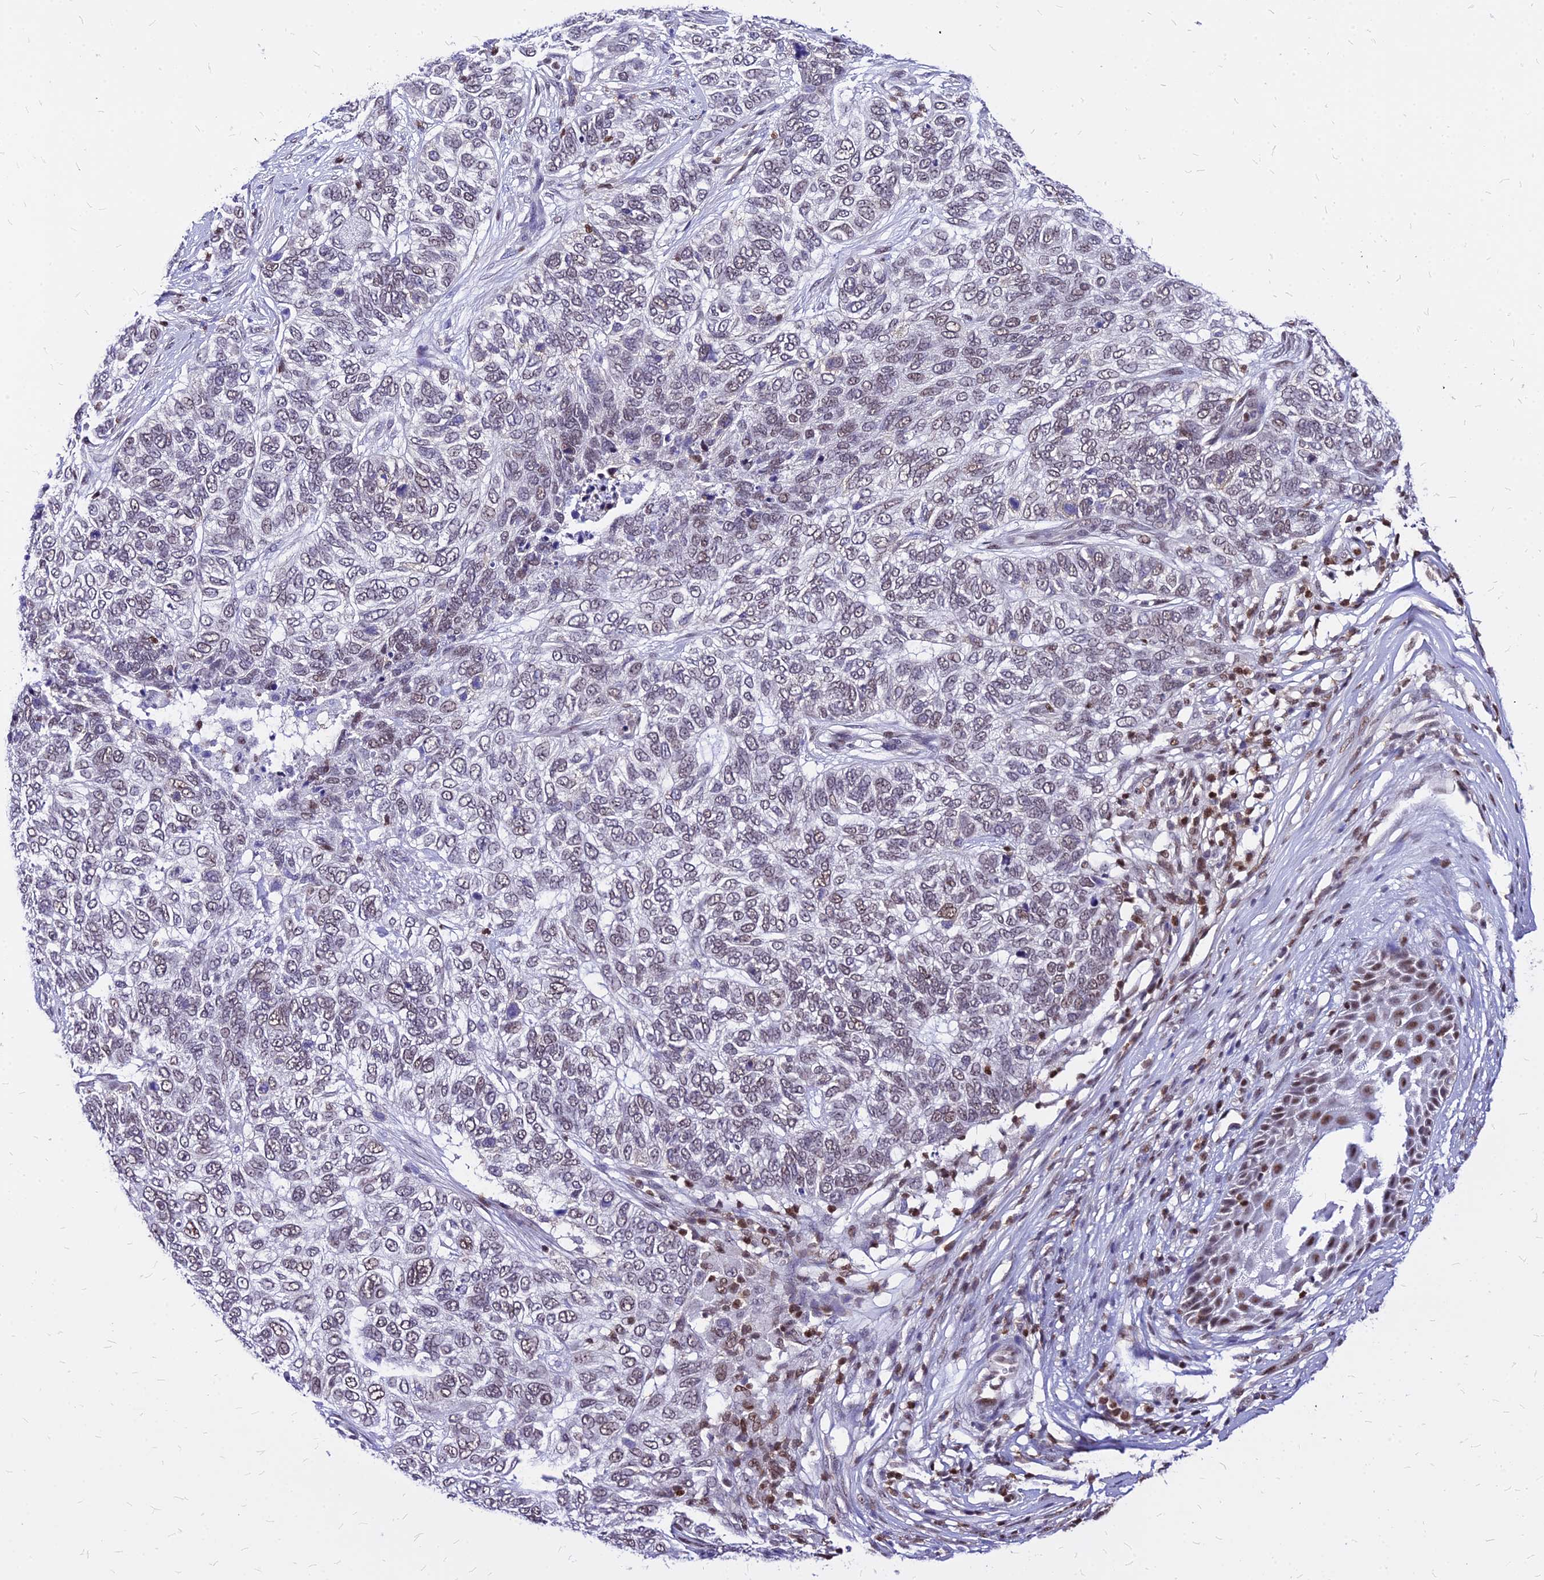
{"staining": {"intensity": "weak", "quantity": "<25%", "location": "nuclear"}, "tissue": "skin cancer", "cell_type": "Tumor cells", "image_type": "cancer", "snomed": [{"axis": "morphology", "description": "Basal cell carcinoma"}, {"axis": "topography", "description": "Skin"}], "caption": "Basal cell carcinoma (skin) was stained to show a protein in brown. There is no significant expression in tumor cells.", "gene": "PAXX", "patient": {"sex": "female", "age": 65}}